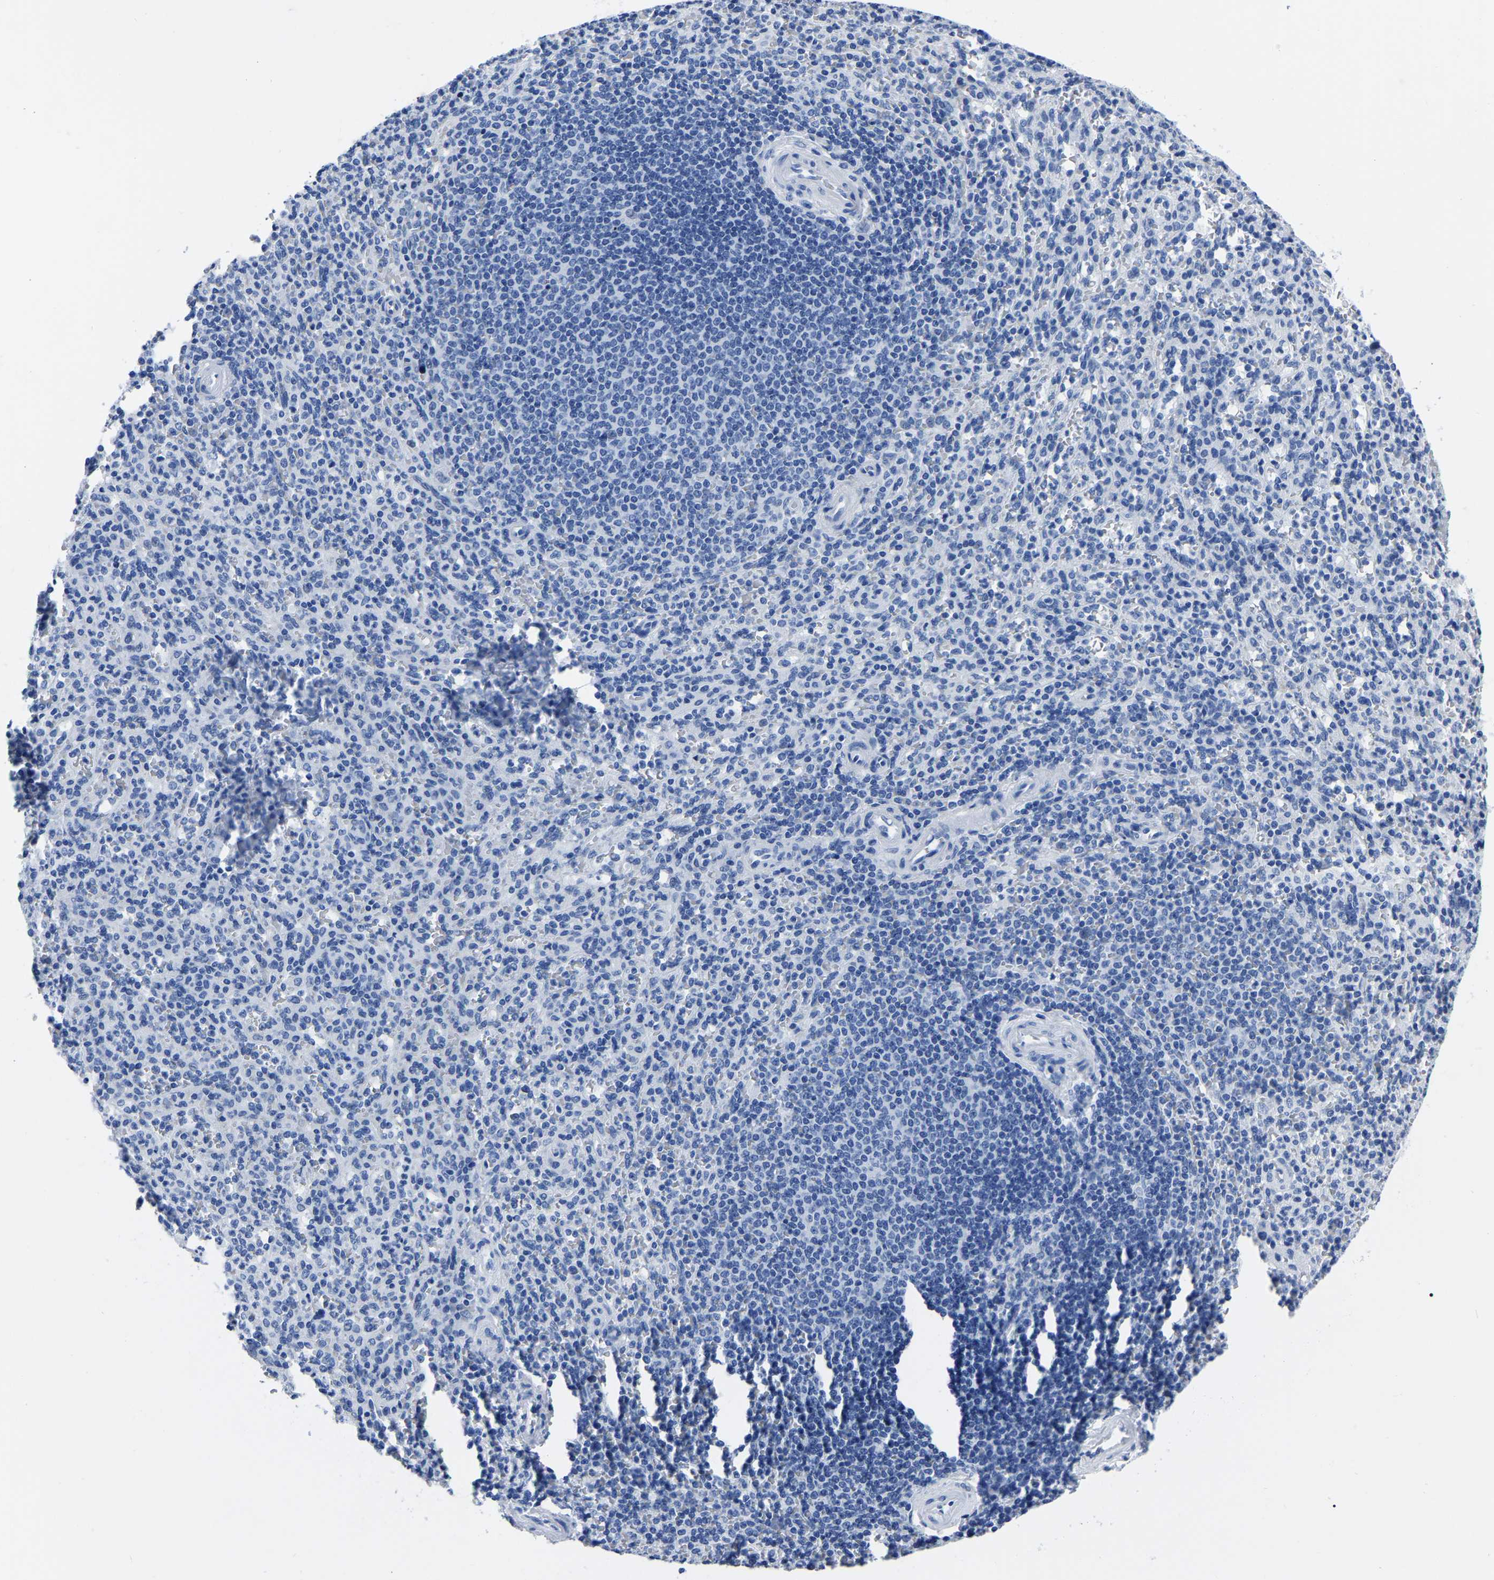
{"staining": {"intensity": "negative", "quantity": "none", "location": "none"}, "tissue": "spleen", "cell_type": "Cells in red pulp", "image_type": "normal", "snomed": [{"axis": "morphology", "description": "Normal tissue, NOS"}, {"axis": "topography", "description": "Spleen"}], "caption": "The IHC image has no significant expression in cells in red pulp of spleen.", "gene": "IMPG2", "patient": {"sex": "male", "age": 36}}